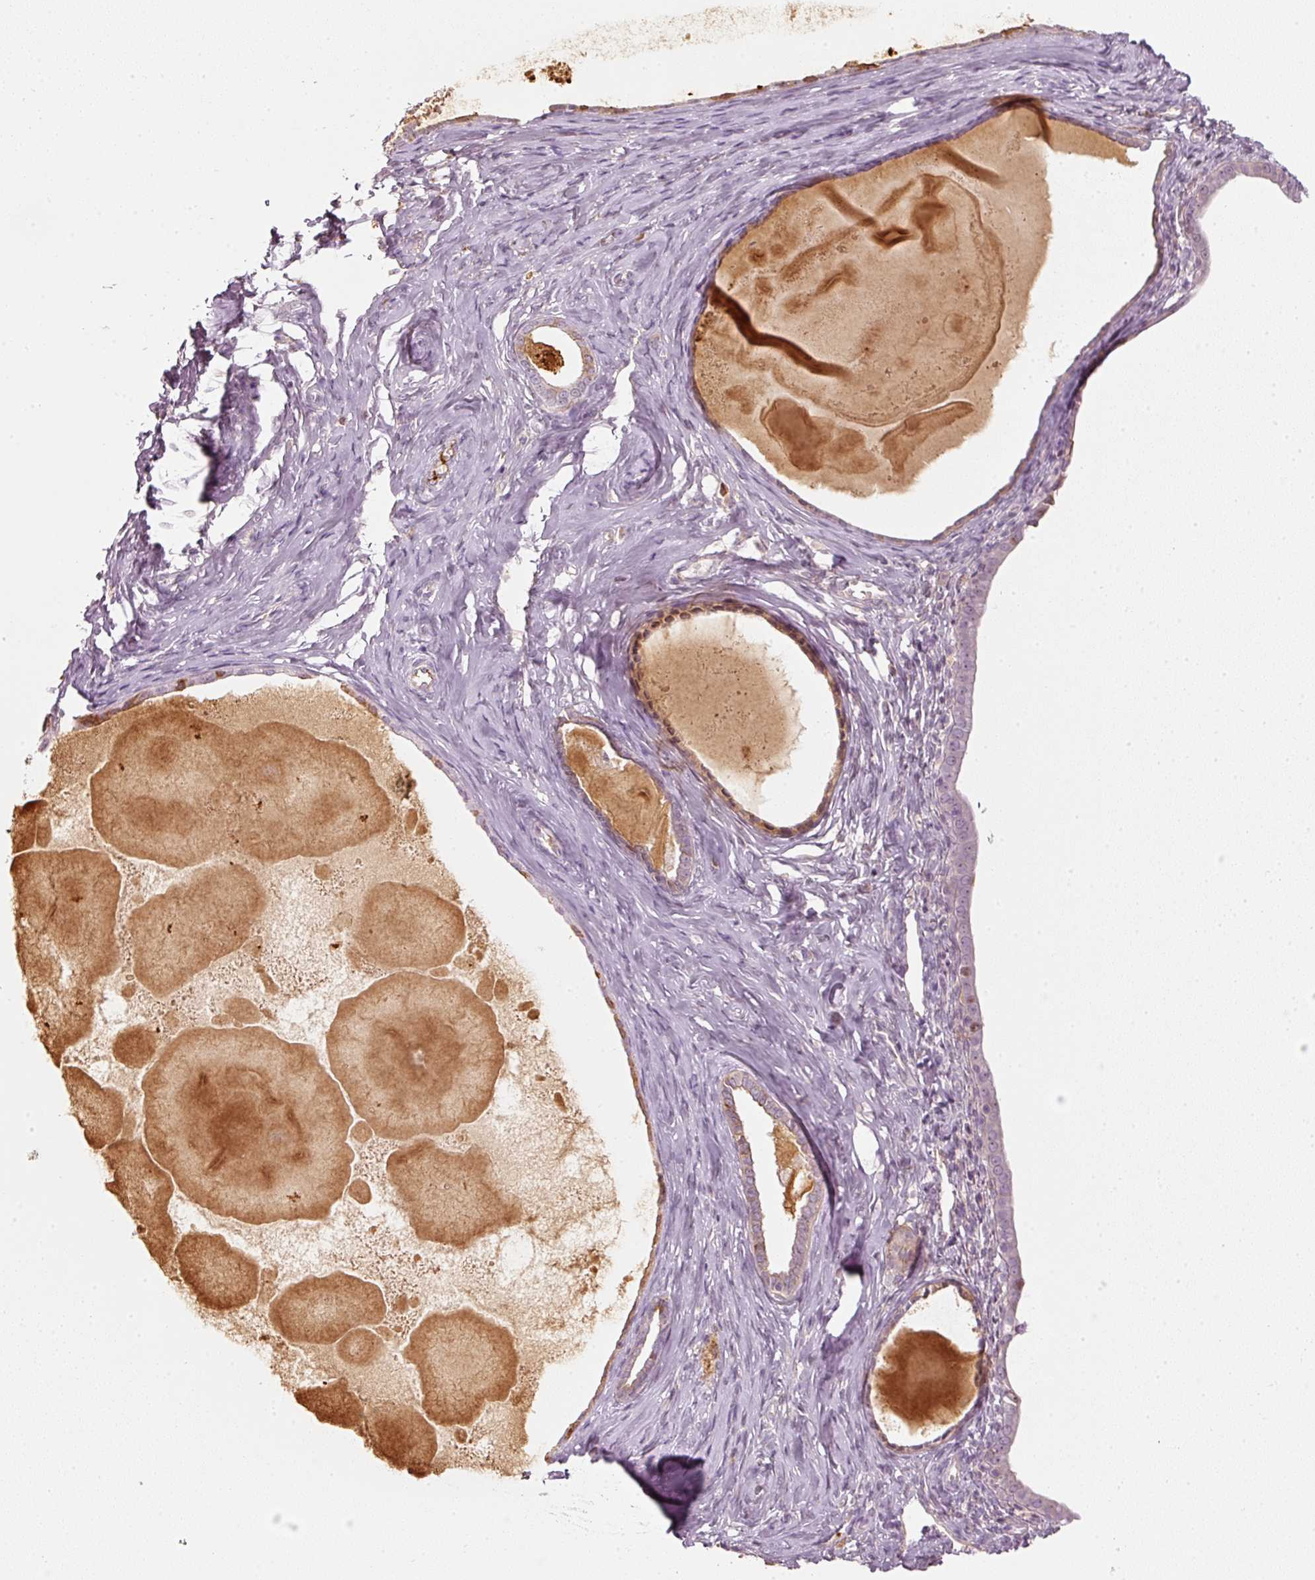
{"staining": {"intensity": "weak", "quantity": "25%-75%", "location": "cytoplasmic/membranous,nuclear"}, "tissue": "endometrial cancer", "cell_type": "Tumor cells", "image_type": "cancer", "snomed": [{"axis": "morphology", "description": "Adenocarcinoma, NOS"}, {"axis": "topography", "description": "Endometrium"}], "caption": "A photomicrograph of human endometrial cancer stained for a protein exhibits weak cytoplasmic/membranous and nuclear brown staining in tumor cells.", "gene": "VCAM1", "patient": {"sex": "female", "age": 75}}